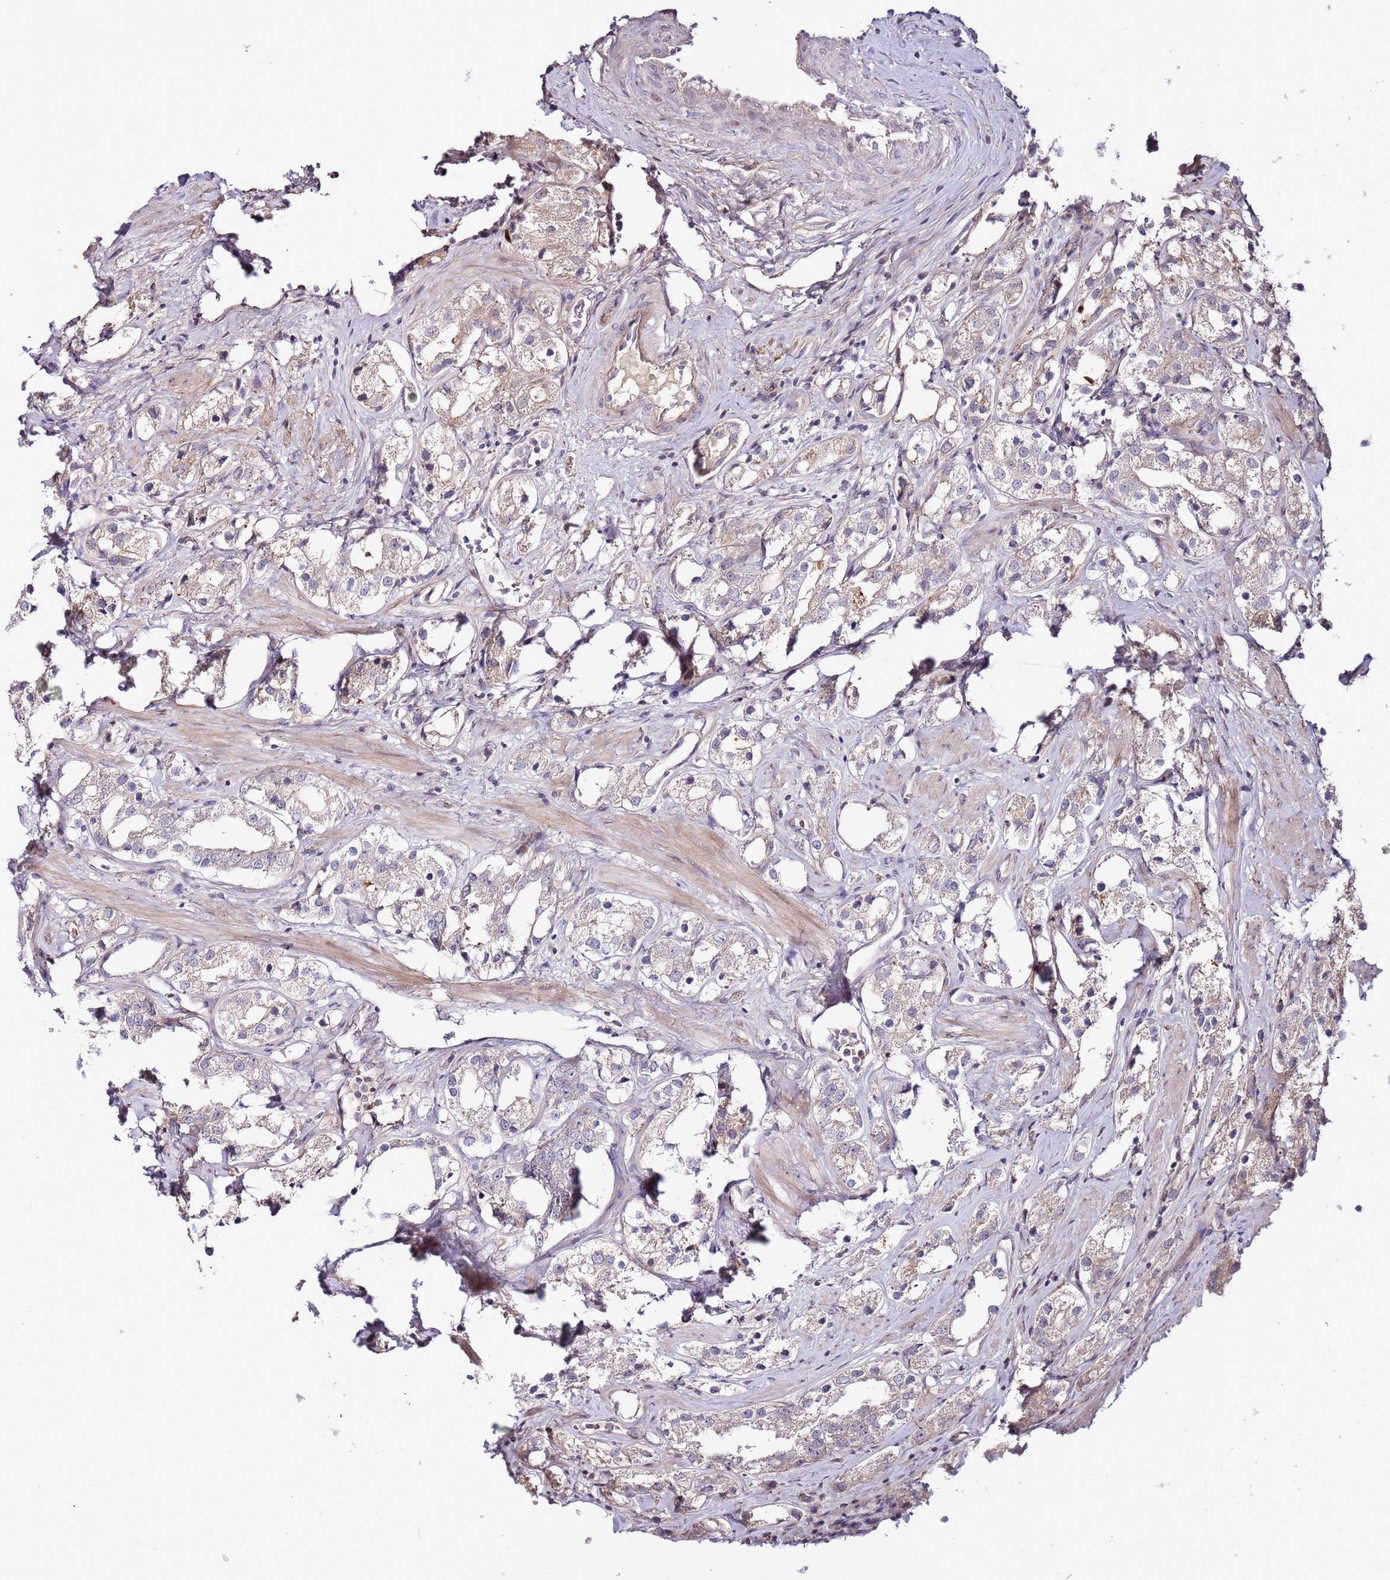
{"staining": {"intensity": "weak", "quantity": "<25%", "location": "cytoplasmic/membranous"}, "tissue": "prostate cancer", "cell_type": "Tumor cells", "image_type": "cancer", "snomed": [{"axis": "morphology", "description": "Adenocarcinoma, NOS"}, {"axis": "topography", "description": "Prostate"}], "caption": "There is no significant positivity in tumor cells of prostate adenocarcinoma.", "gene": "MTG2", "patient": {"sex": "male", "age": 79}}